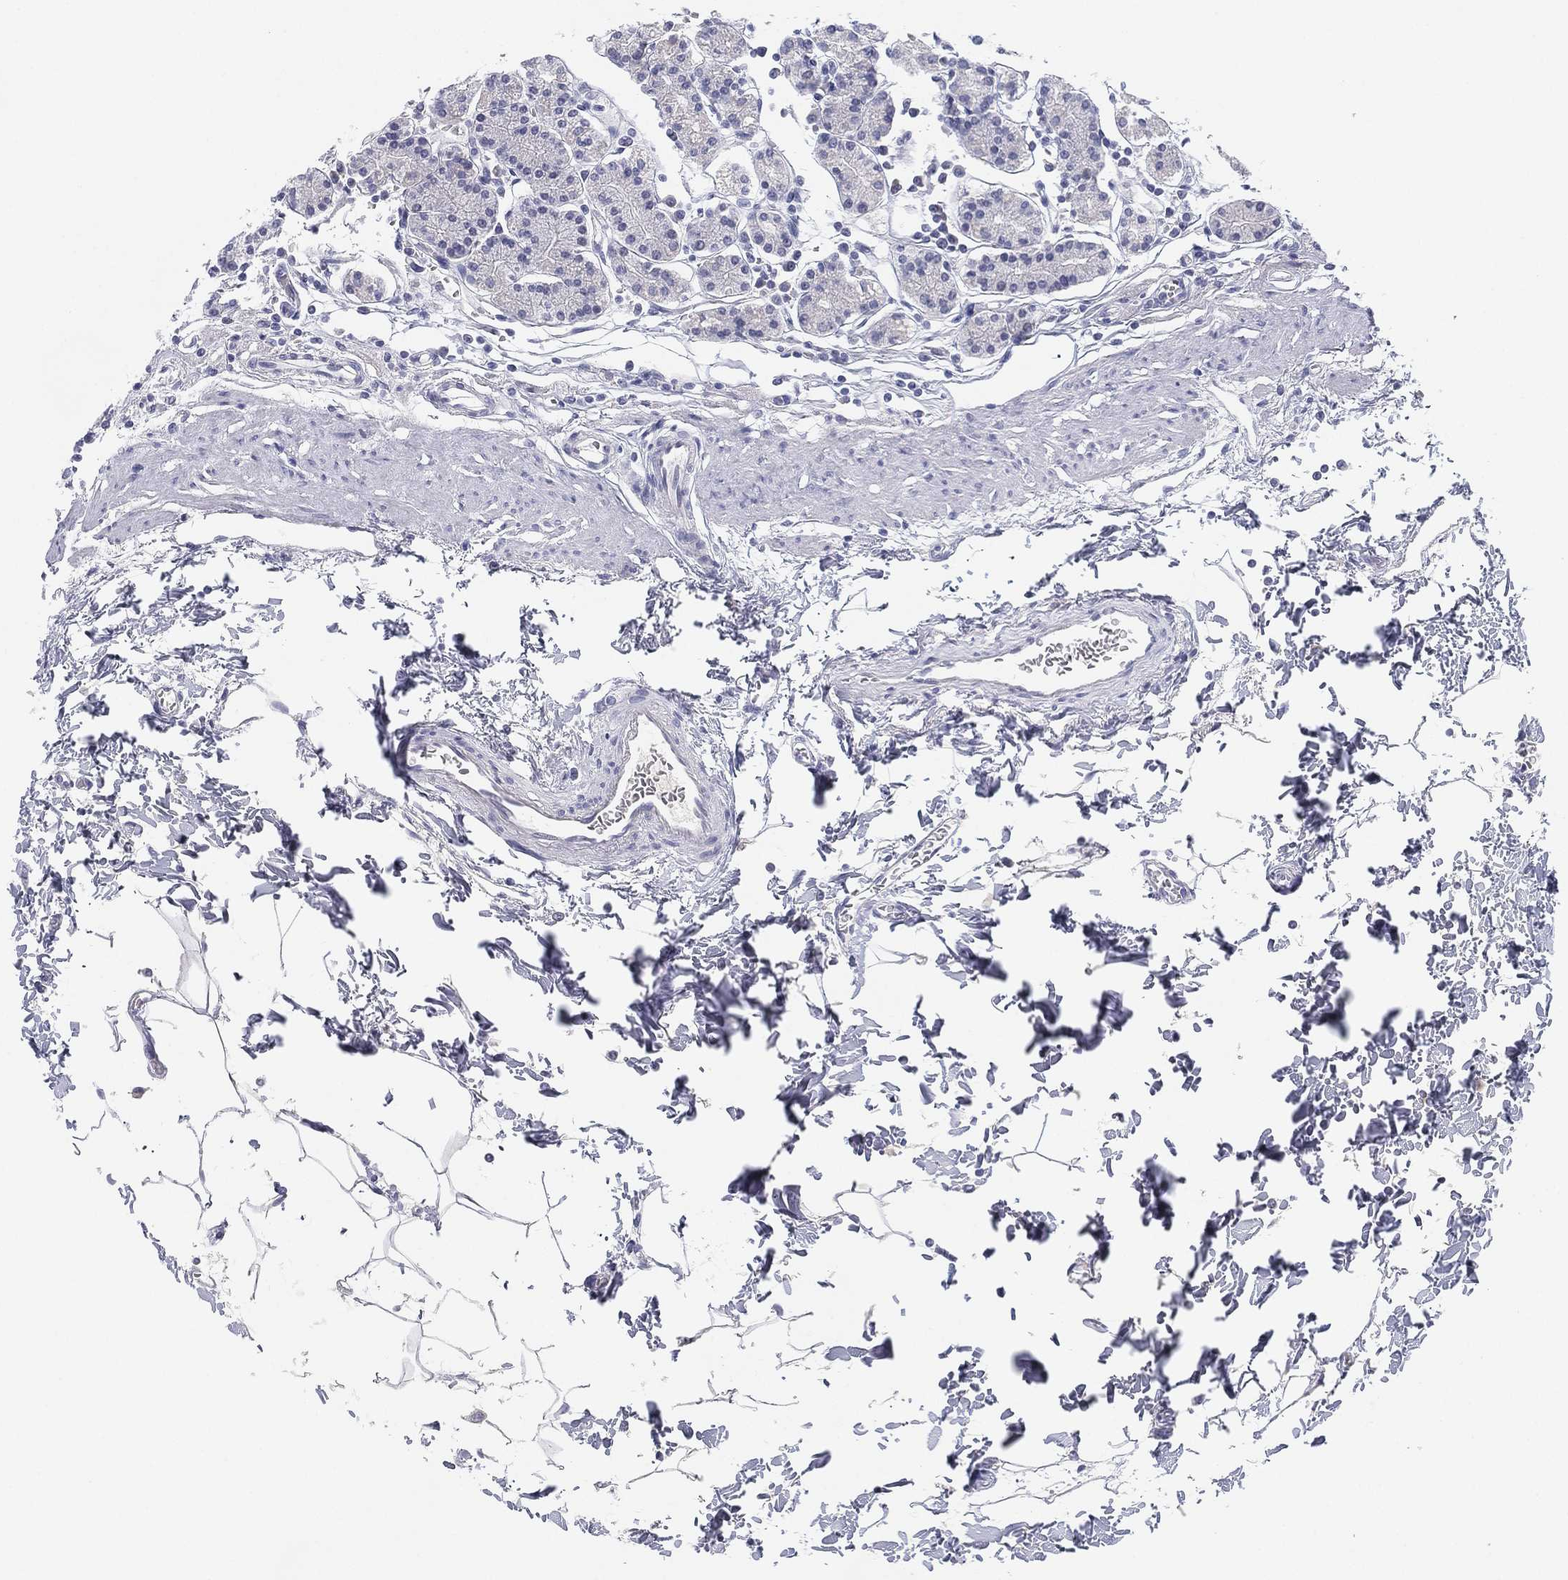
{"staining": {"intensity": "negative", "quantity": "none", "location": "none"}, "tissue": "stomach", "cell_type": "Glandular cells", "image_type": "normal", "snomed": [{"axis": "morphology", "description": "Normal tissue, NOS"}, {"axis": "topography", "description": "Stomach, upper"}, {"axis": "topography", "description": "Stomach"}], "caption": "IHC photomicrograph of unremarkable stomach stained for a protein (brown), which displays no expression in glandular cells. (Stains: DAB (3,3'-diaminobenzidine) immunohistochemistry (IHC) with hematoxylin counter stain, Microscopy: brightfield microscopy at high magnification).", "gene": "MLF1", "patient": {"sex": "male", "age": 62}}